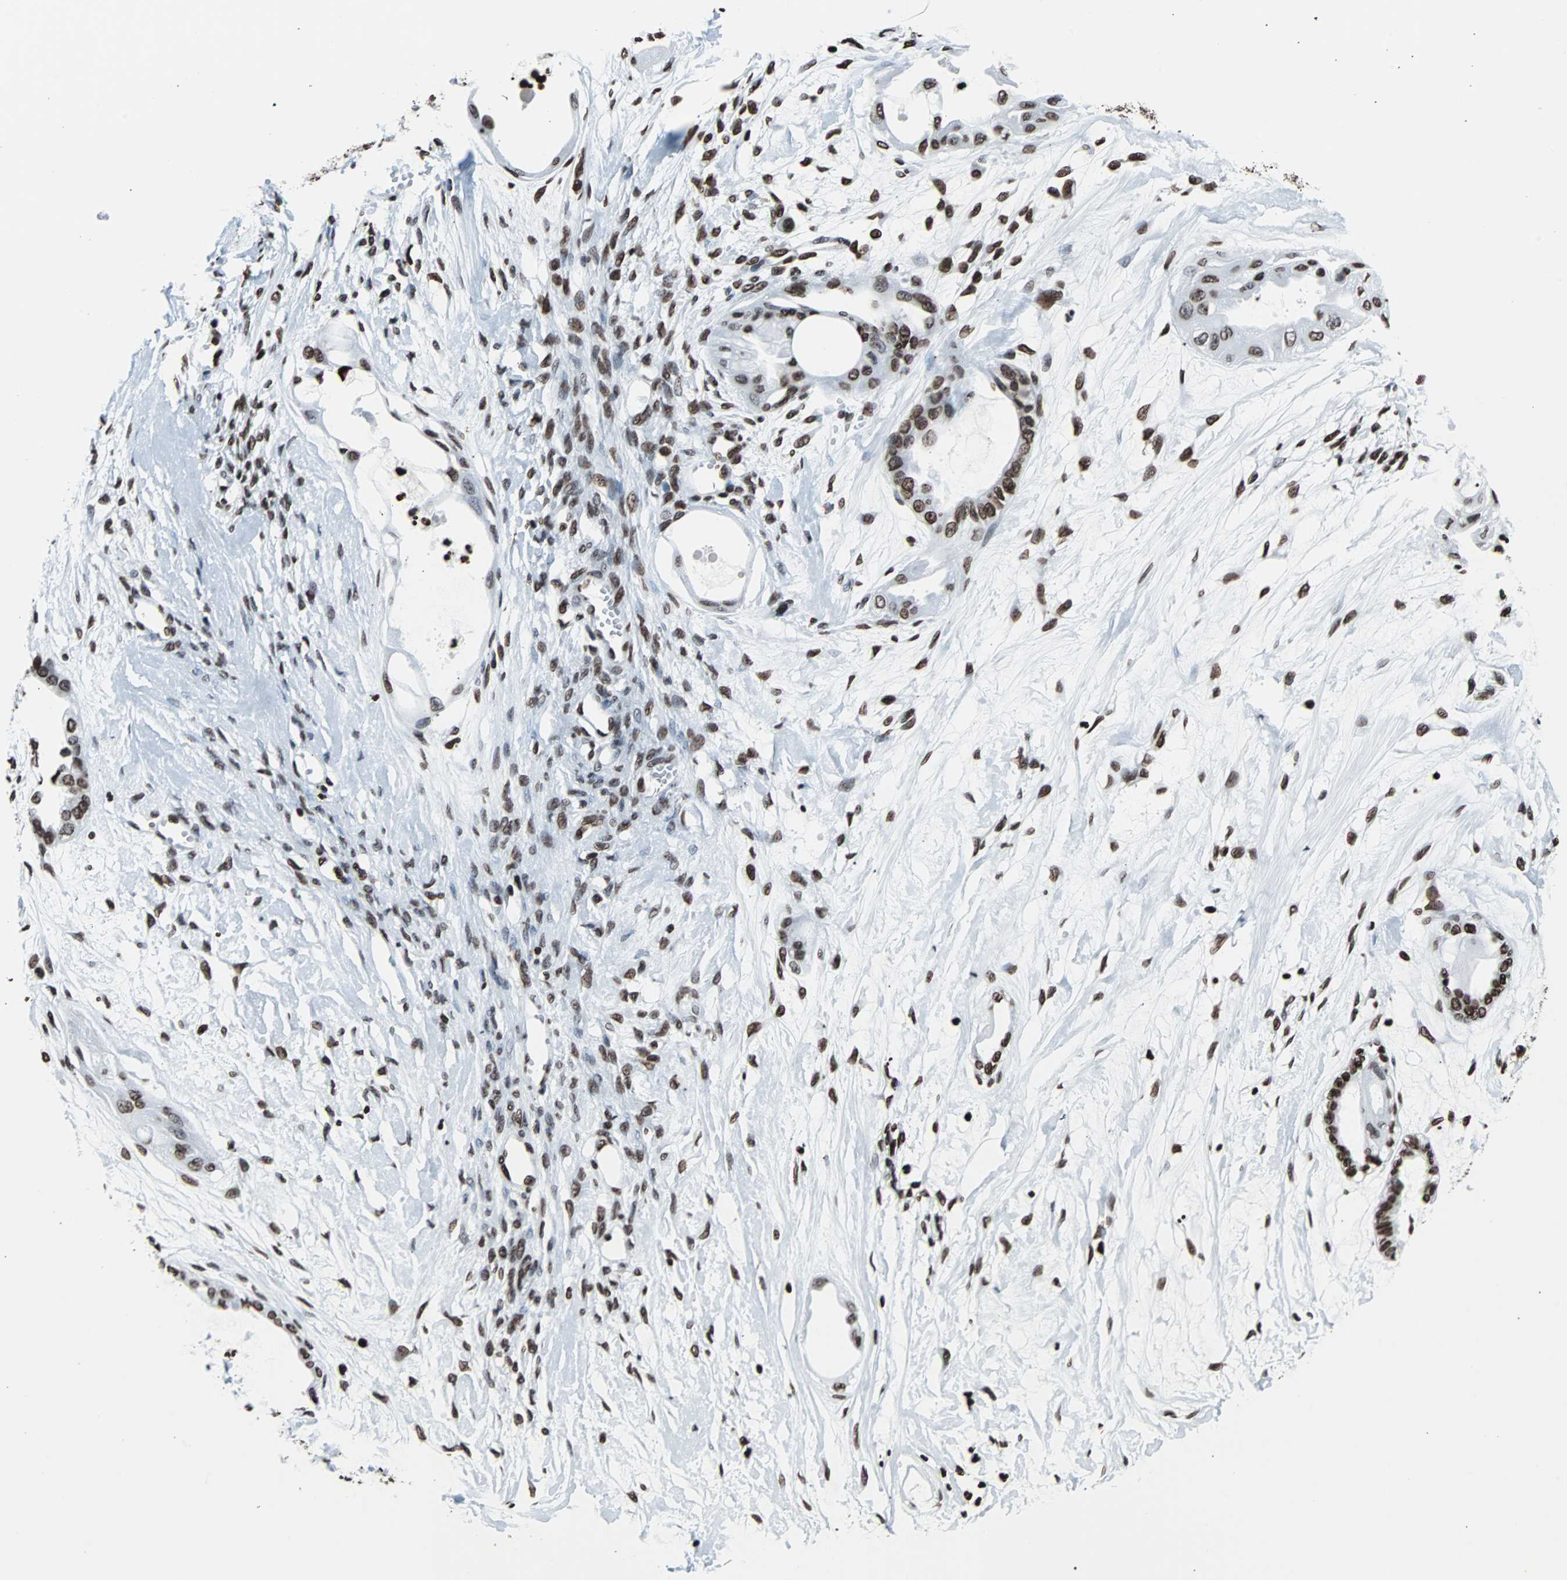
{"staining": {"intensity": "strong", "quantity": ">75%", "location": "nuclear"}, "tissue": "ovarian cancer", "cell_type": "Tumor cells", "image_type": "cancer", "snomed": [{"axis": "morphology", "description": "Carcinoma, NOS"}, {"axis": "morphology", "description": "Carcinoma, endometroid"}, {"axis": "topography", "description": "Ovary"}], "caption": "Human ovarian carcinoma stained with a protein marker reveals strong staining in tumor cells.", "gene": "H2BC18", "patient": {"sex": "female", "age": 50}}